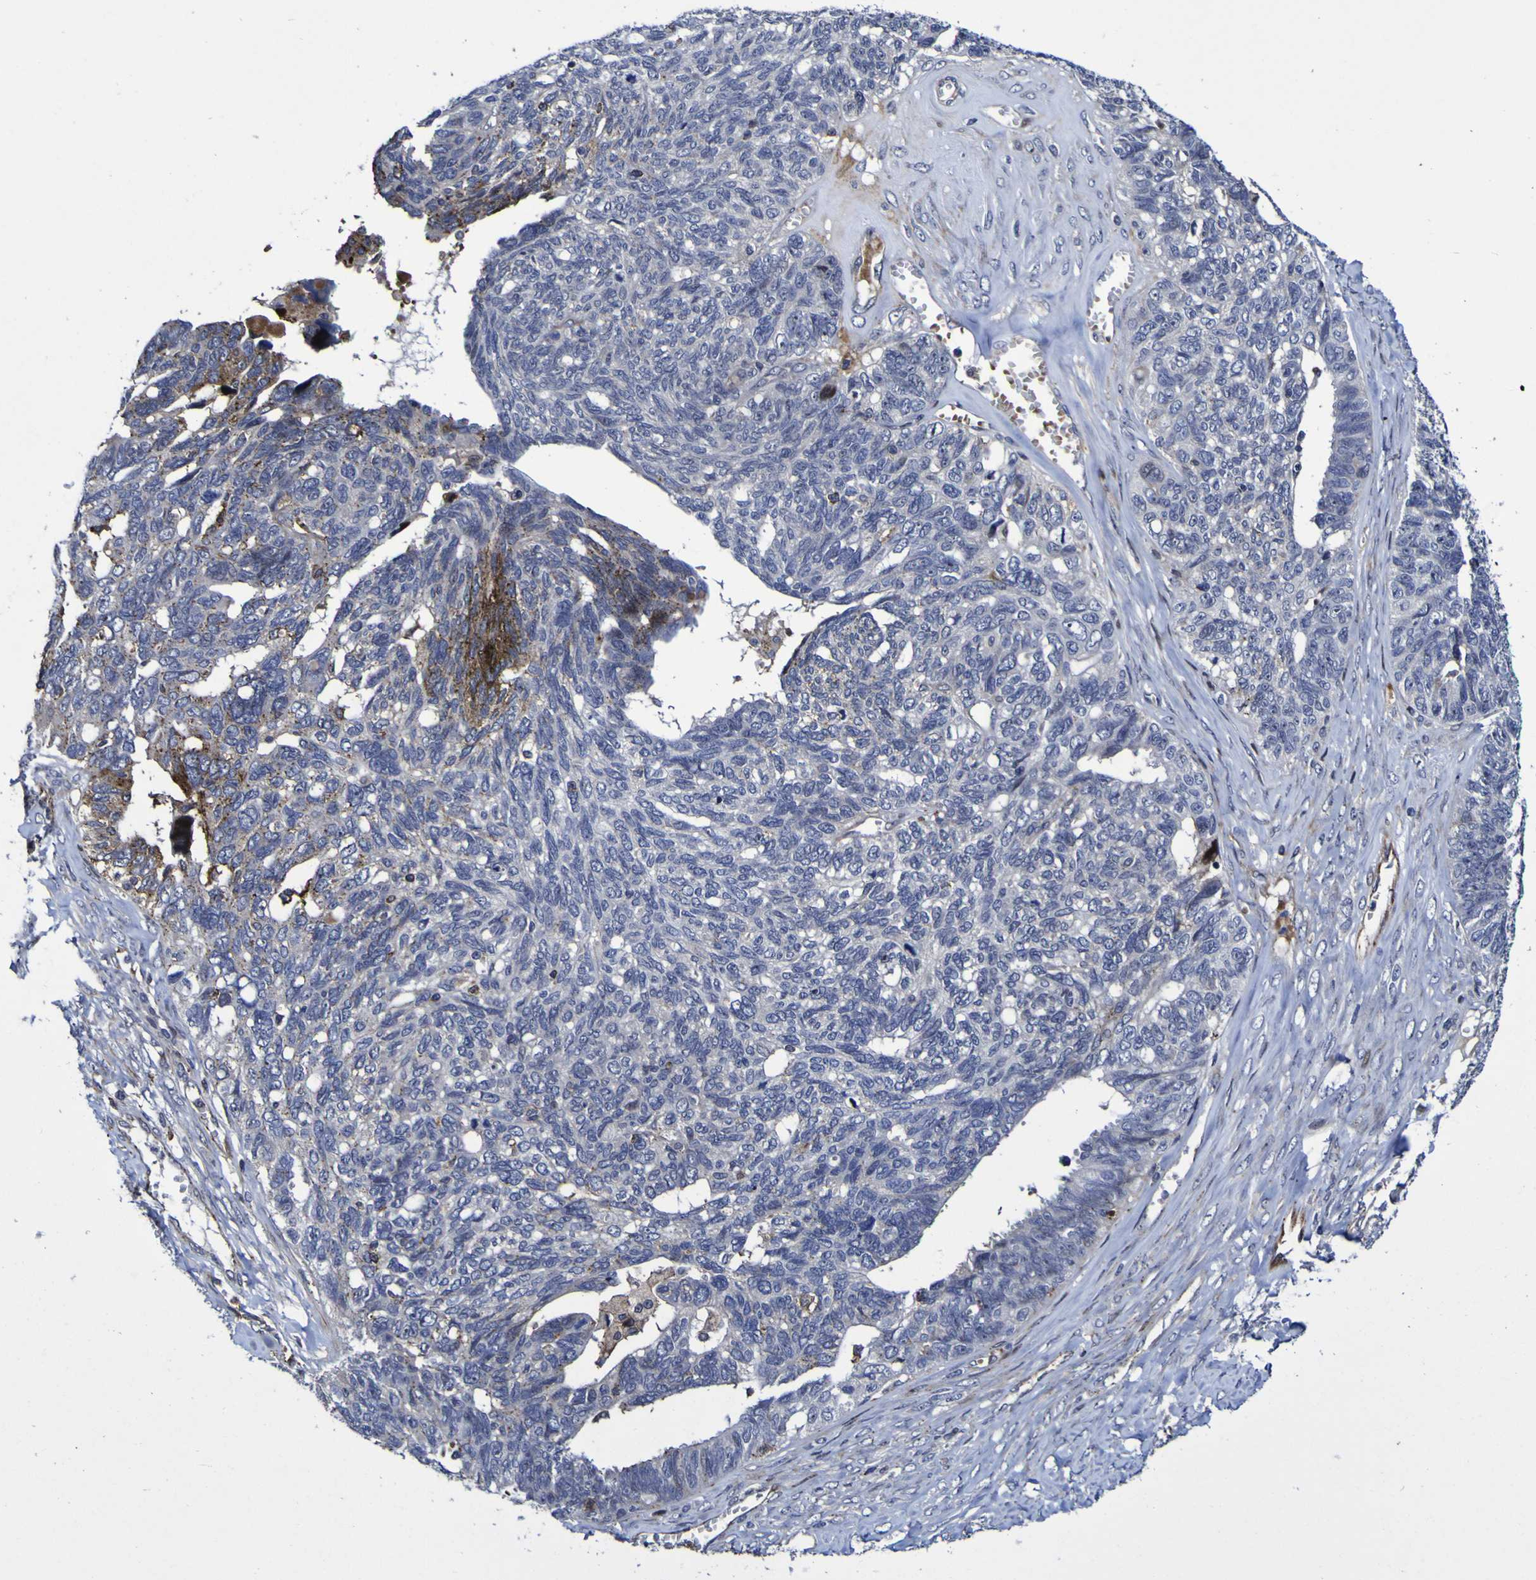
{"staining": {"intensity": "moderate", "quantity": "<25%", "location": "cytoplasmic/membranous"}, "tissue": "ovarian cancer", "cell_type": "Tumor cells", "image_type": "cancer", "snomed": [{"axis": "morphology", "description": "Cystadenocarcinoma, serous, NOS"}, {"axis": "topography", "description": "Ovary"}], "caption": "Immunohistochemistry (DAB) staining of human ovarian cancer demonstrates moderate cytoplasmic/membranous protein staining in about <25% of tumor cells.", "gene": "MGLL", "patient": {"sex": "female", "age": 79}}